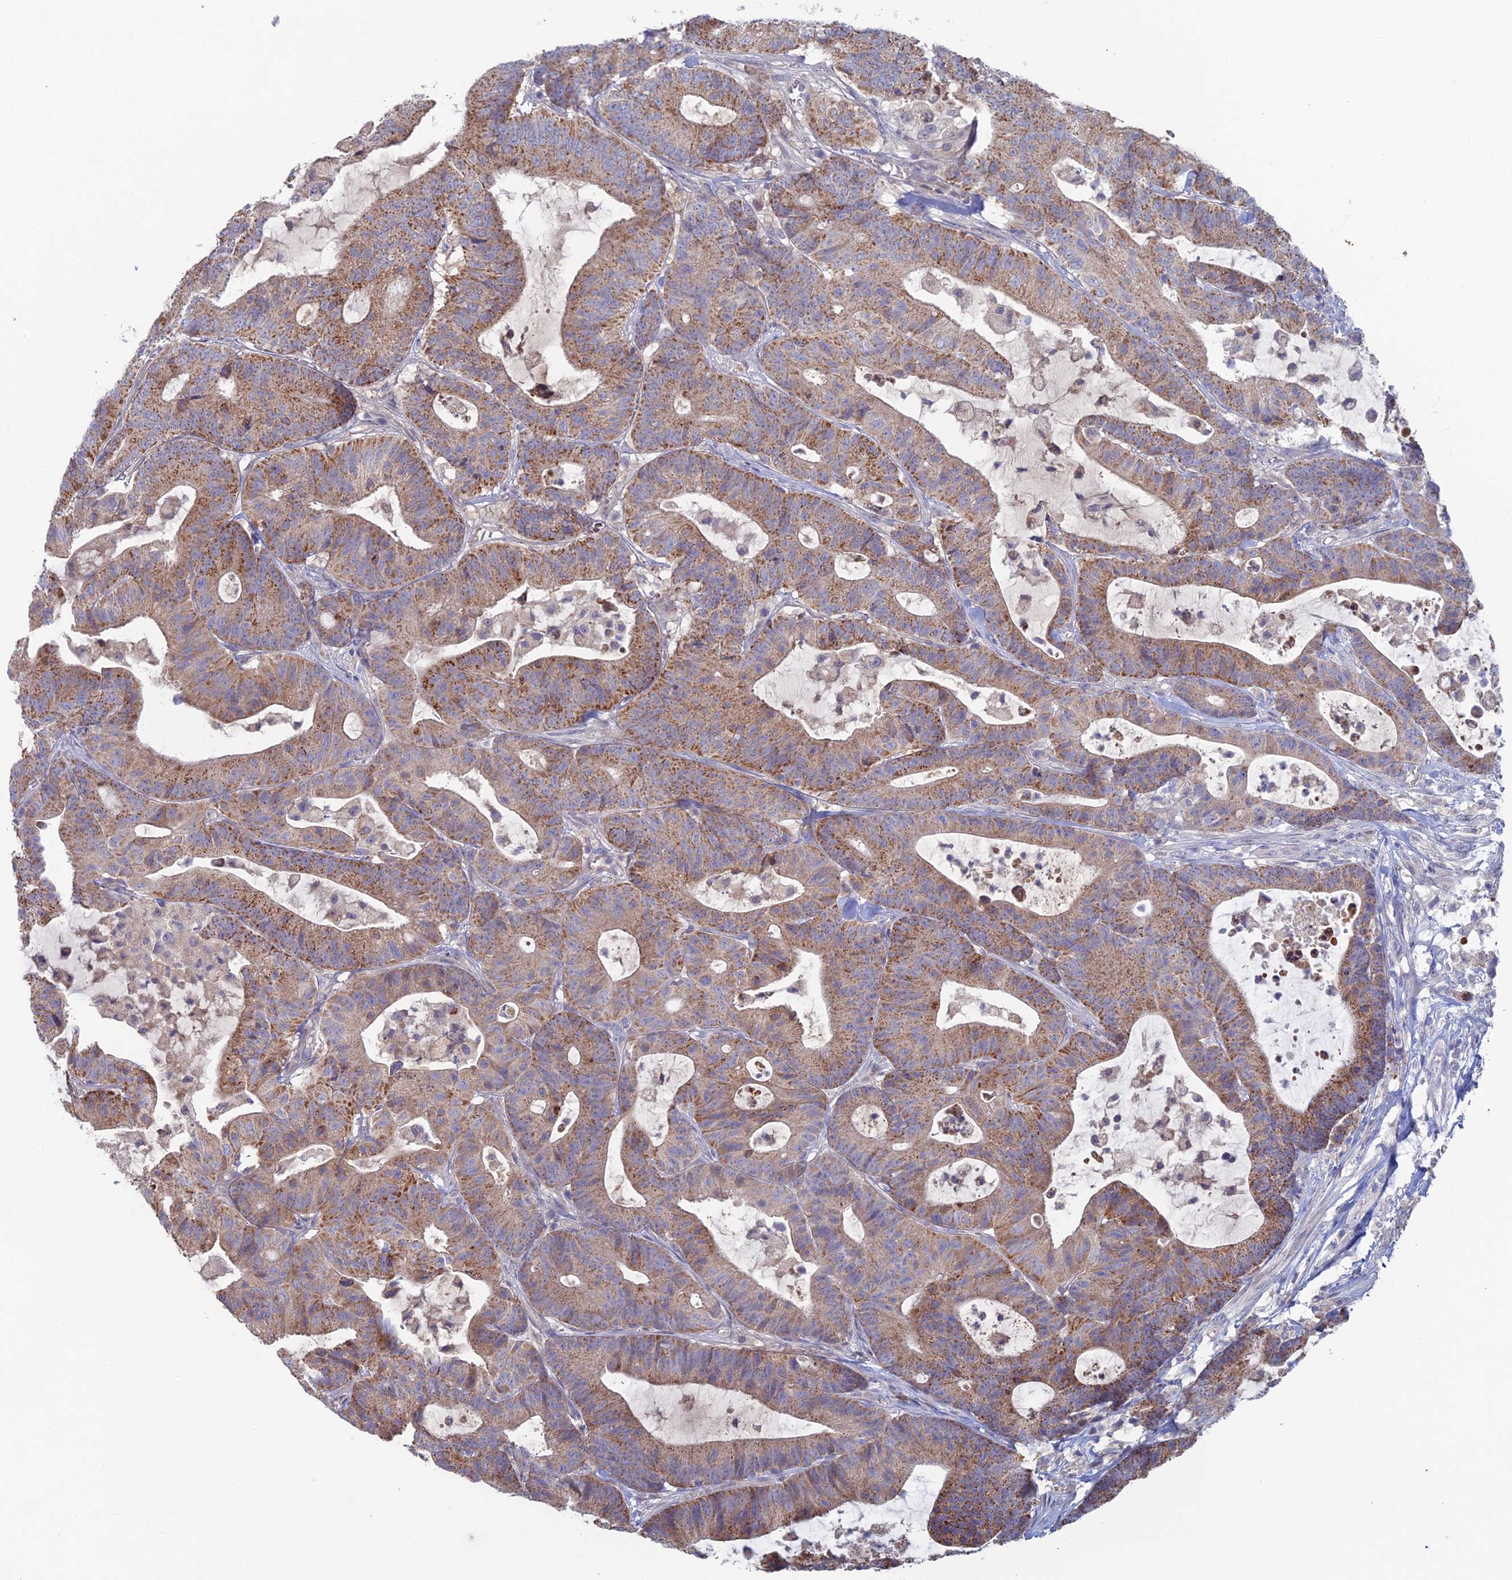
{"staining": {"intensity": "moderate", "quantity": "25%-75%", "location": "cytoplasmic/membranous"}, "tissue": "colorectal cancer", "cell_type": "Tumor cells", "image_type": "cancer", "snomed": [{"axis": "morphology", "description": "Adenocarcinoma, NOS"}, {"axis": "topography", "description": "Colon"}], "caption": "The histopathology image demonstrates immunohistochemical staining of adenocarcinoma (colorectal). There is moderate cytoplasmic/membranous expression is present in about 25%-75% of tumor cells.", "gene": "ARL16", "patient": {"sex": "female", "age": 84}}